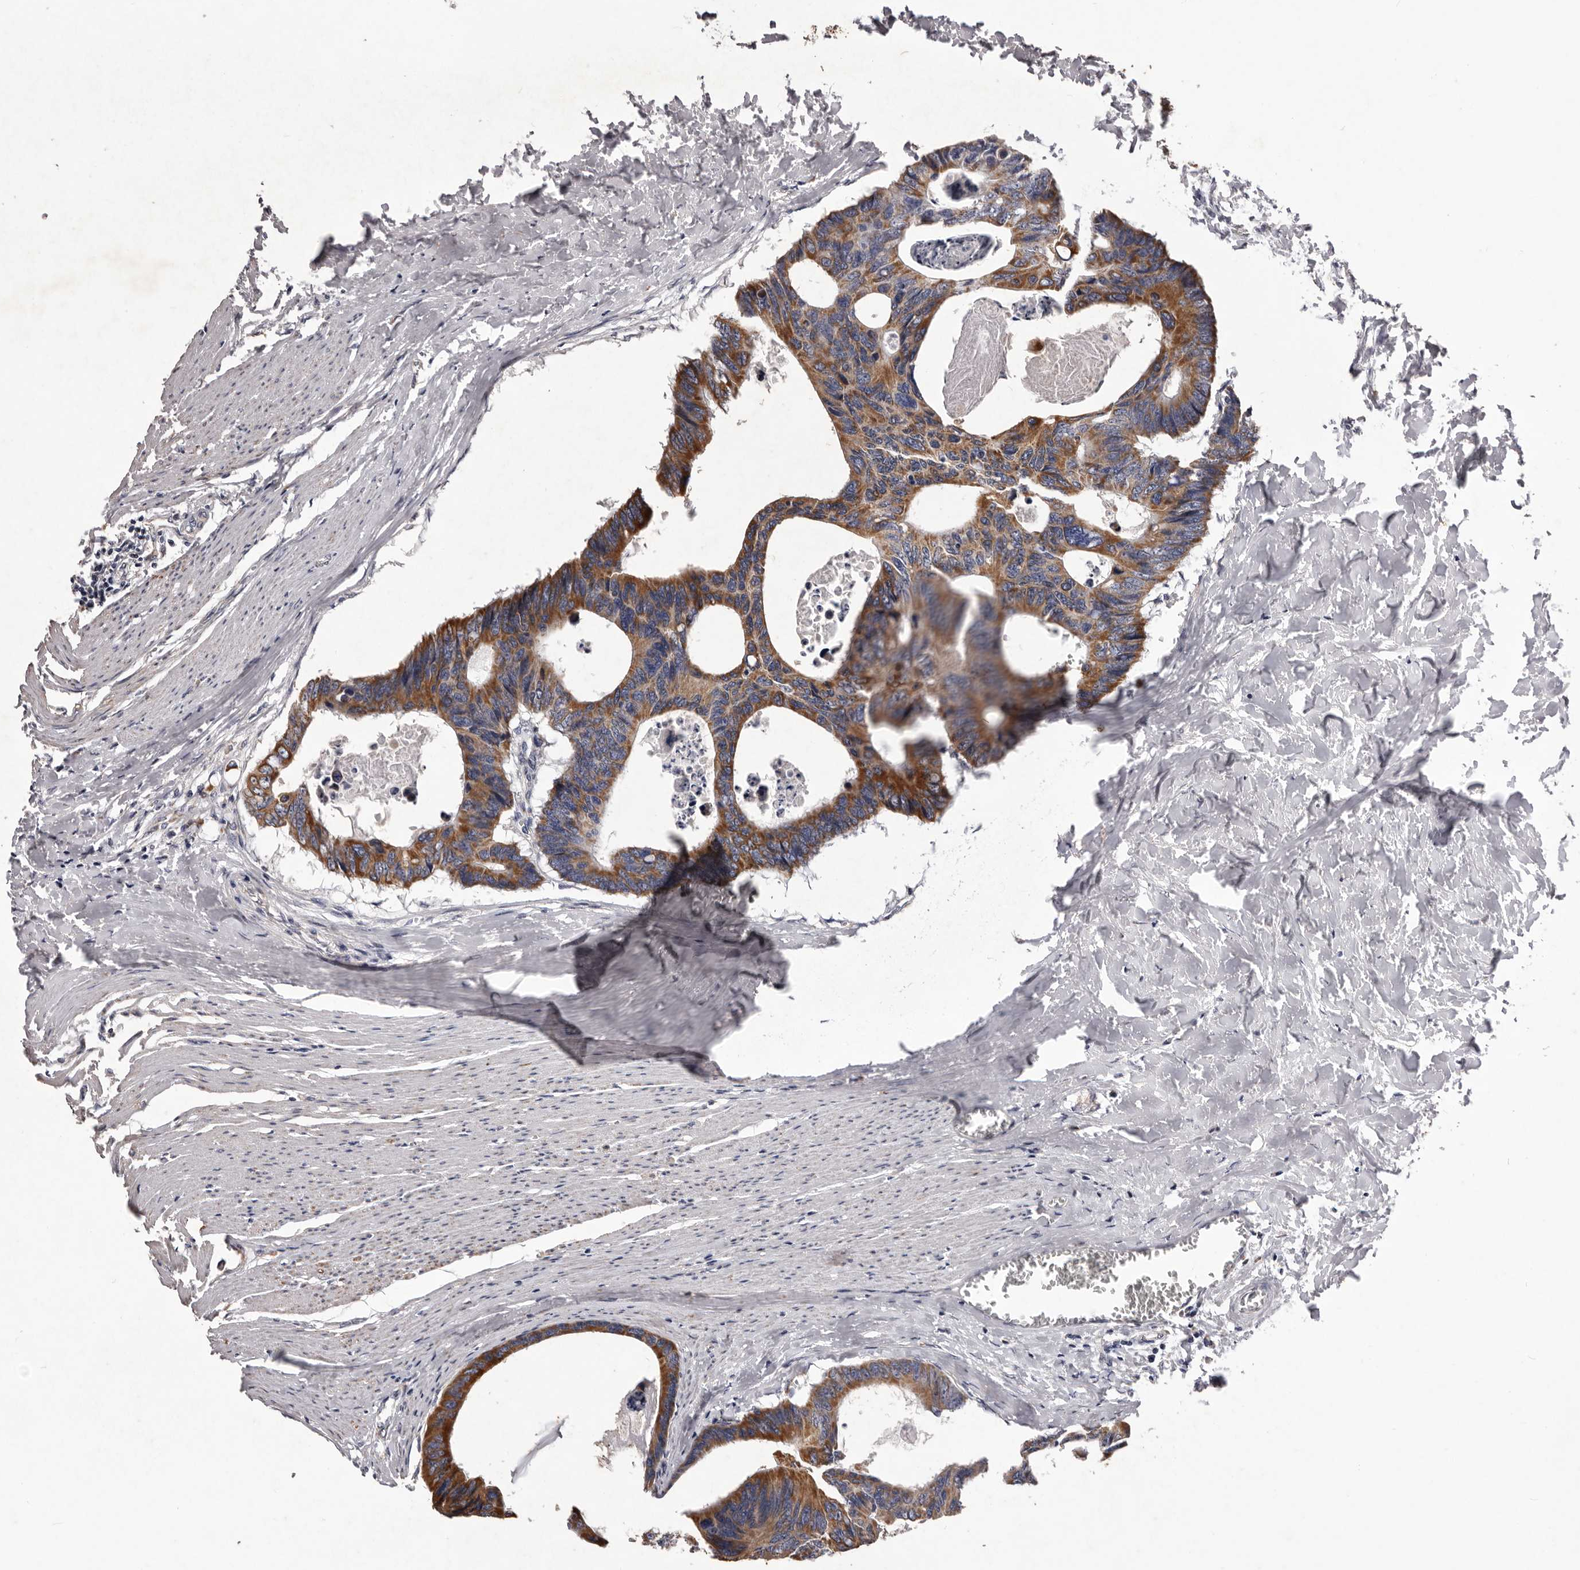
{"staining": {"intensity": "moderate", "quantity": ">75%", "location": "cytoplasmic/membranous"}, "tissue": "colorectal cancer", "cell_type": "Tumor cells", "image_type": "cancer", "snomed": [{"axis": "morphology", "description": "Adenocarcinoma, NOS"}, {"axis": "topography", "description": "Colon"}], "caption": "Tumor cells display moderate cytoplasmic/membranous positivity in about >75% of cells in colorectal cancer (adenocarcinoma). The staining was performed using DAB (3,3'-diaminobenzidine), with brown indicating positive protein expression. Nuclei are stained blue with hematoxylin.", "gene": "CXCL14", "patient": {"sex": "female", "age": 55}}